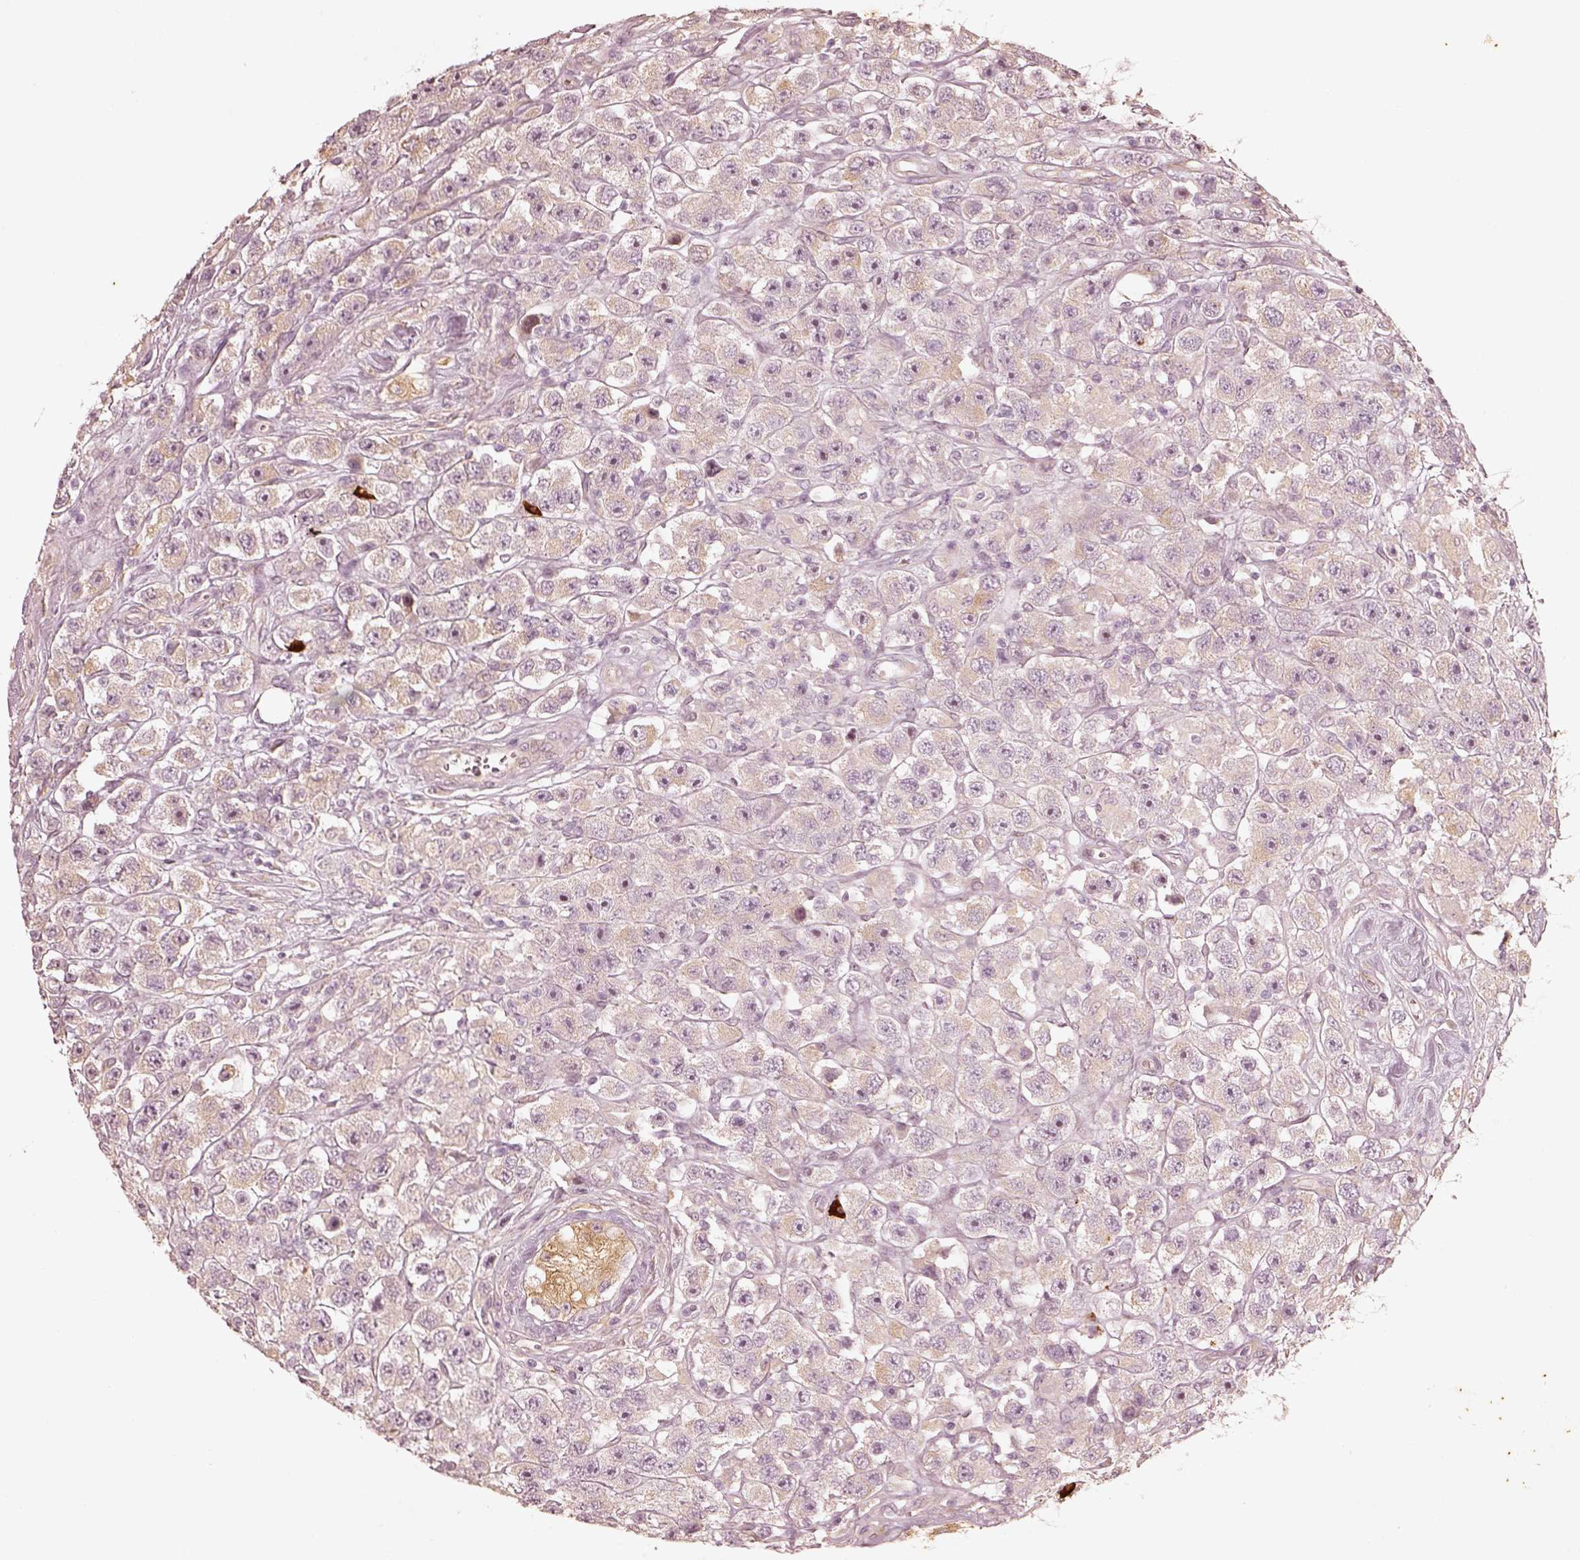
{"staining": {"intensity": "weak", "quantity": ">75%", "location": "cytoplasmic/membranous"}, "tissue": "testis cancer", "cell_type": "Tumor cells", "image_type": "cancer", "snomed": [{"axis": "morphology", "description": "Seminoma, NOS"}, {"axis": "topography", "description": "Testis"}], "caption": "A brown stain shows weak cytoplasmic/membranous expression of a protein in human seminoma (testis) tumor cells. The staining was performed using DAB (3,3'-diaminobenzidine) to visualize the protein expression in brown, while the nuclei were stained in blue with hematoxylin (Magnification: 20x).", "gene": "WLS", "patient": {"sex": "male", "age": 45}}